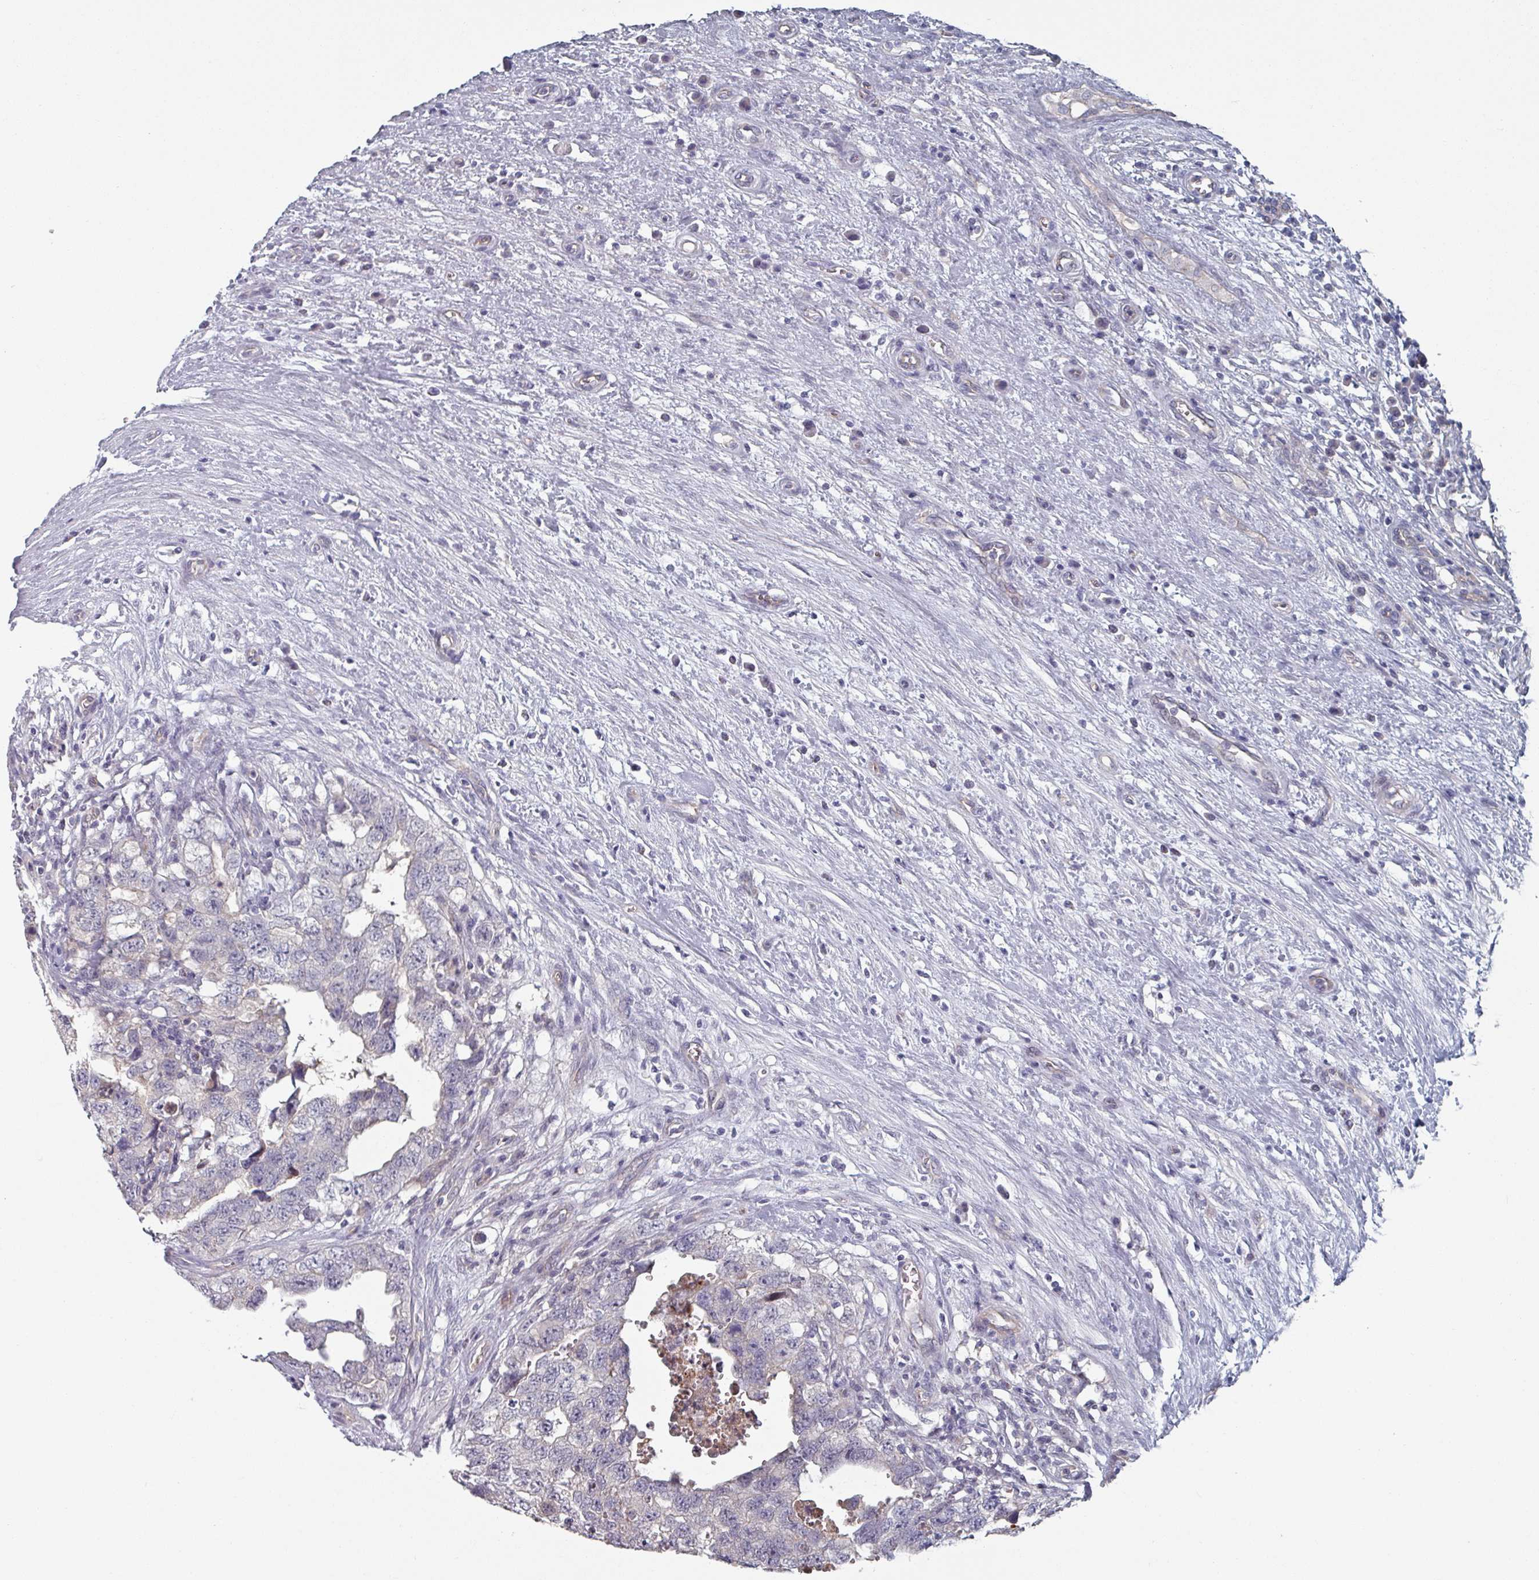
{"staining": {"intensity": "weak", "quantity": "25%-75%", "location": "cytoplasmic/membranous"}, "tissue": "testis cancer", "cell_type": "Tumor cells", "image_type": "cancer", "snomed": [{"axis": "morphology", "description": "Seminoma, NOS"}, {"axis": "morphology", "description": "Carcinoma, Embryonal, NOS"}, {"axis": "topography", "description": "Testis"}], "caption": "Approximately 25%-75% of tumor cells in human testis cancer demonstrate weak cytoplasmic/membranous protein expression as visualized by brown immunohistochemical staining.", "gene": "EFL1", "patient": {"sex": "male", "age": 29}}